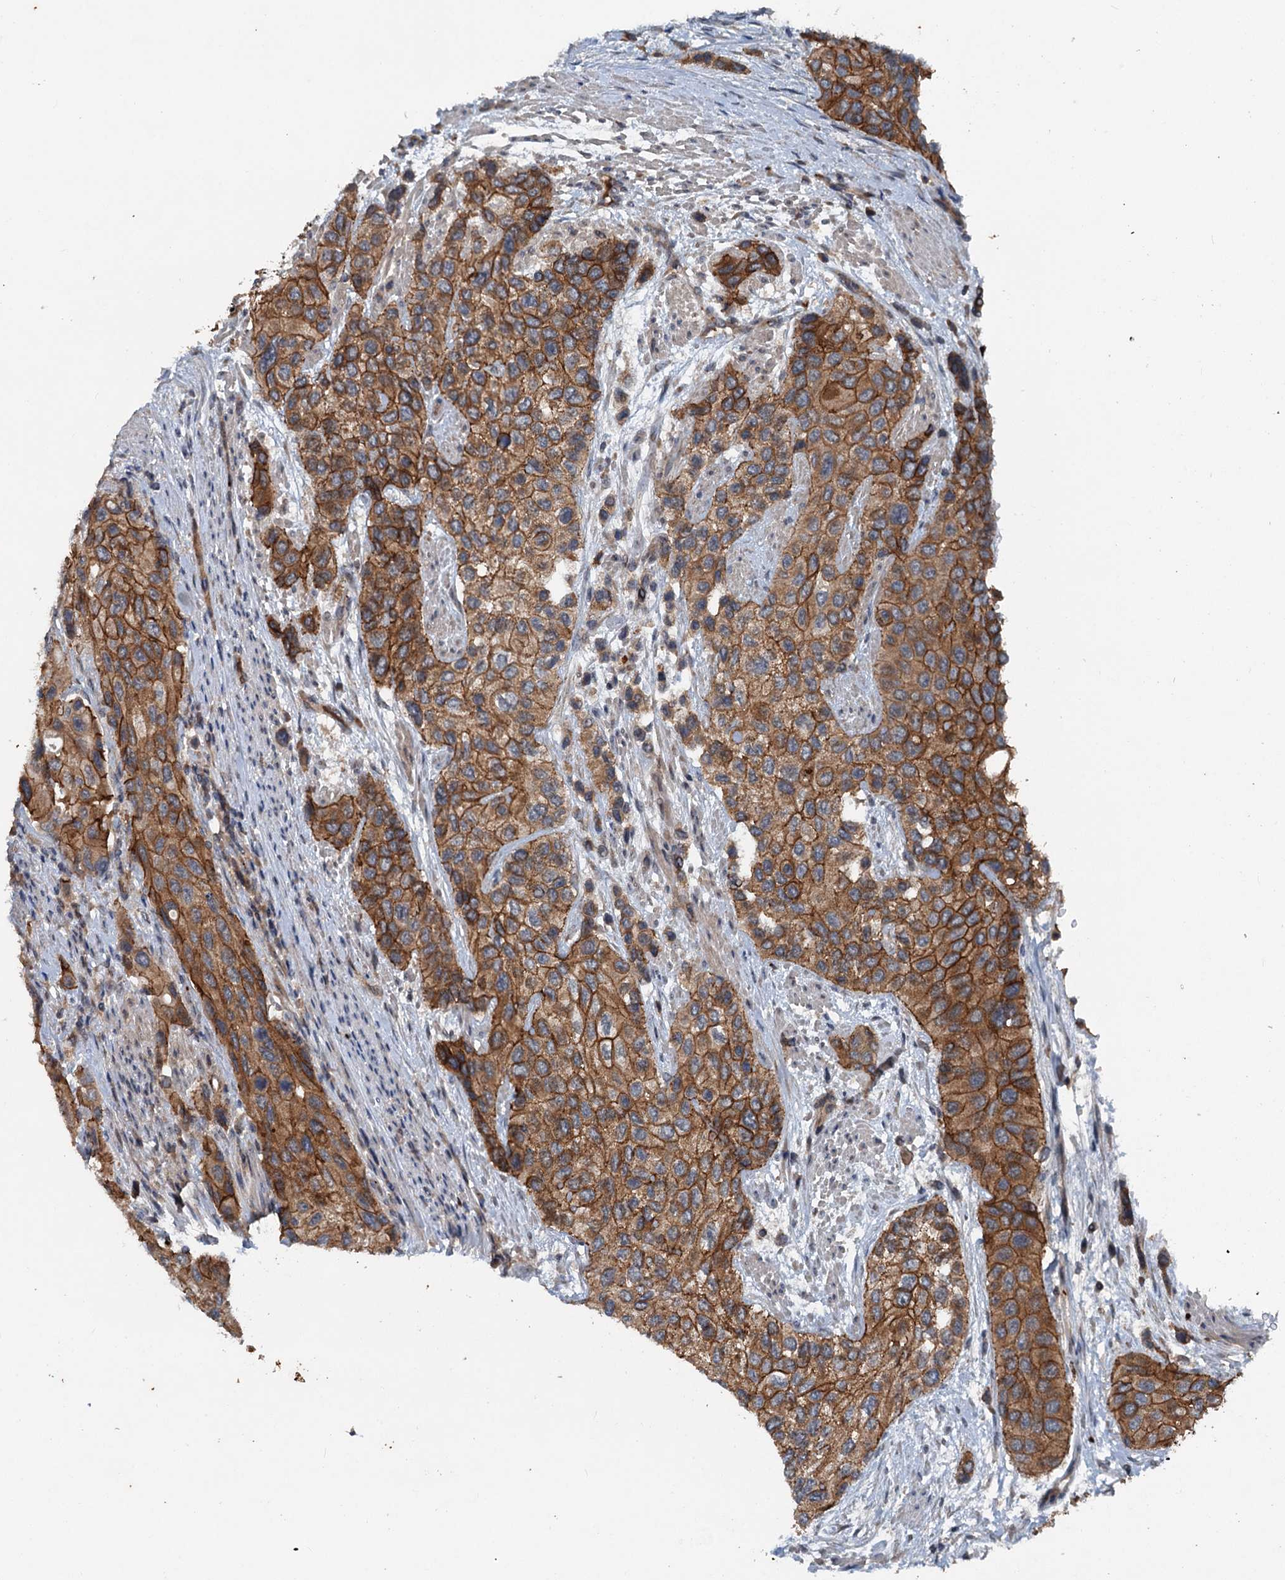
{"staining": {"intensity": "strong", "quantity": ">75%", "location": "cytoplasmic/membranous"}, "tissue": "urothelial cancer", "cell_type": "Tumor cells", "image_type": "cancer", "snomed": [{"axis": "morphology", "description": "Normal tissue, NOS"}, {"axis": "morphology", "description": "Urothelial carcinoma, High grade"}, {"axis": "topography", "description": "Vascular tissue"}, {"axis": "topography", "description": "Urinary bladder"}], "caption": "High-grade urothelial carcinoma stained with immunohistochemistry shows strong cytoplasmic/membranous positivity in approximately >75% of tumor cells.", "gene": "N4BP2L2", "patient": {"sex": "female", "age": 56}}